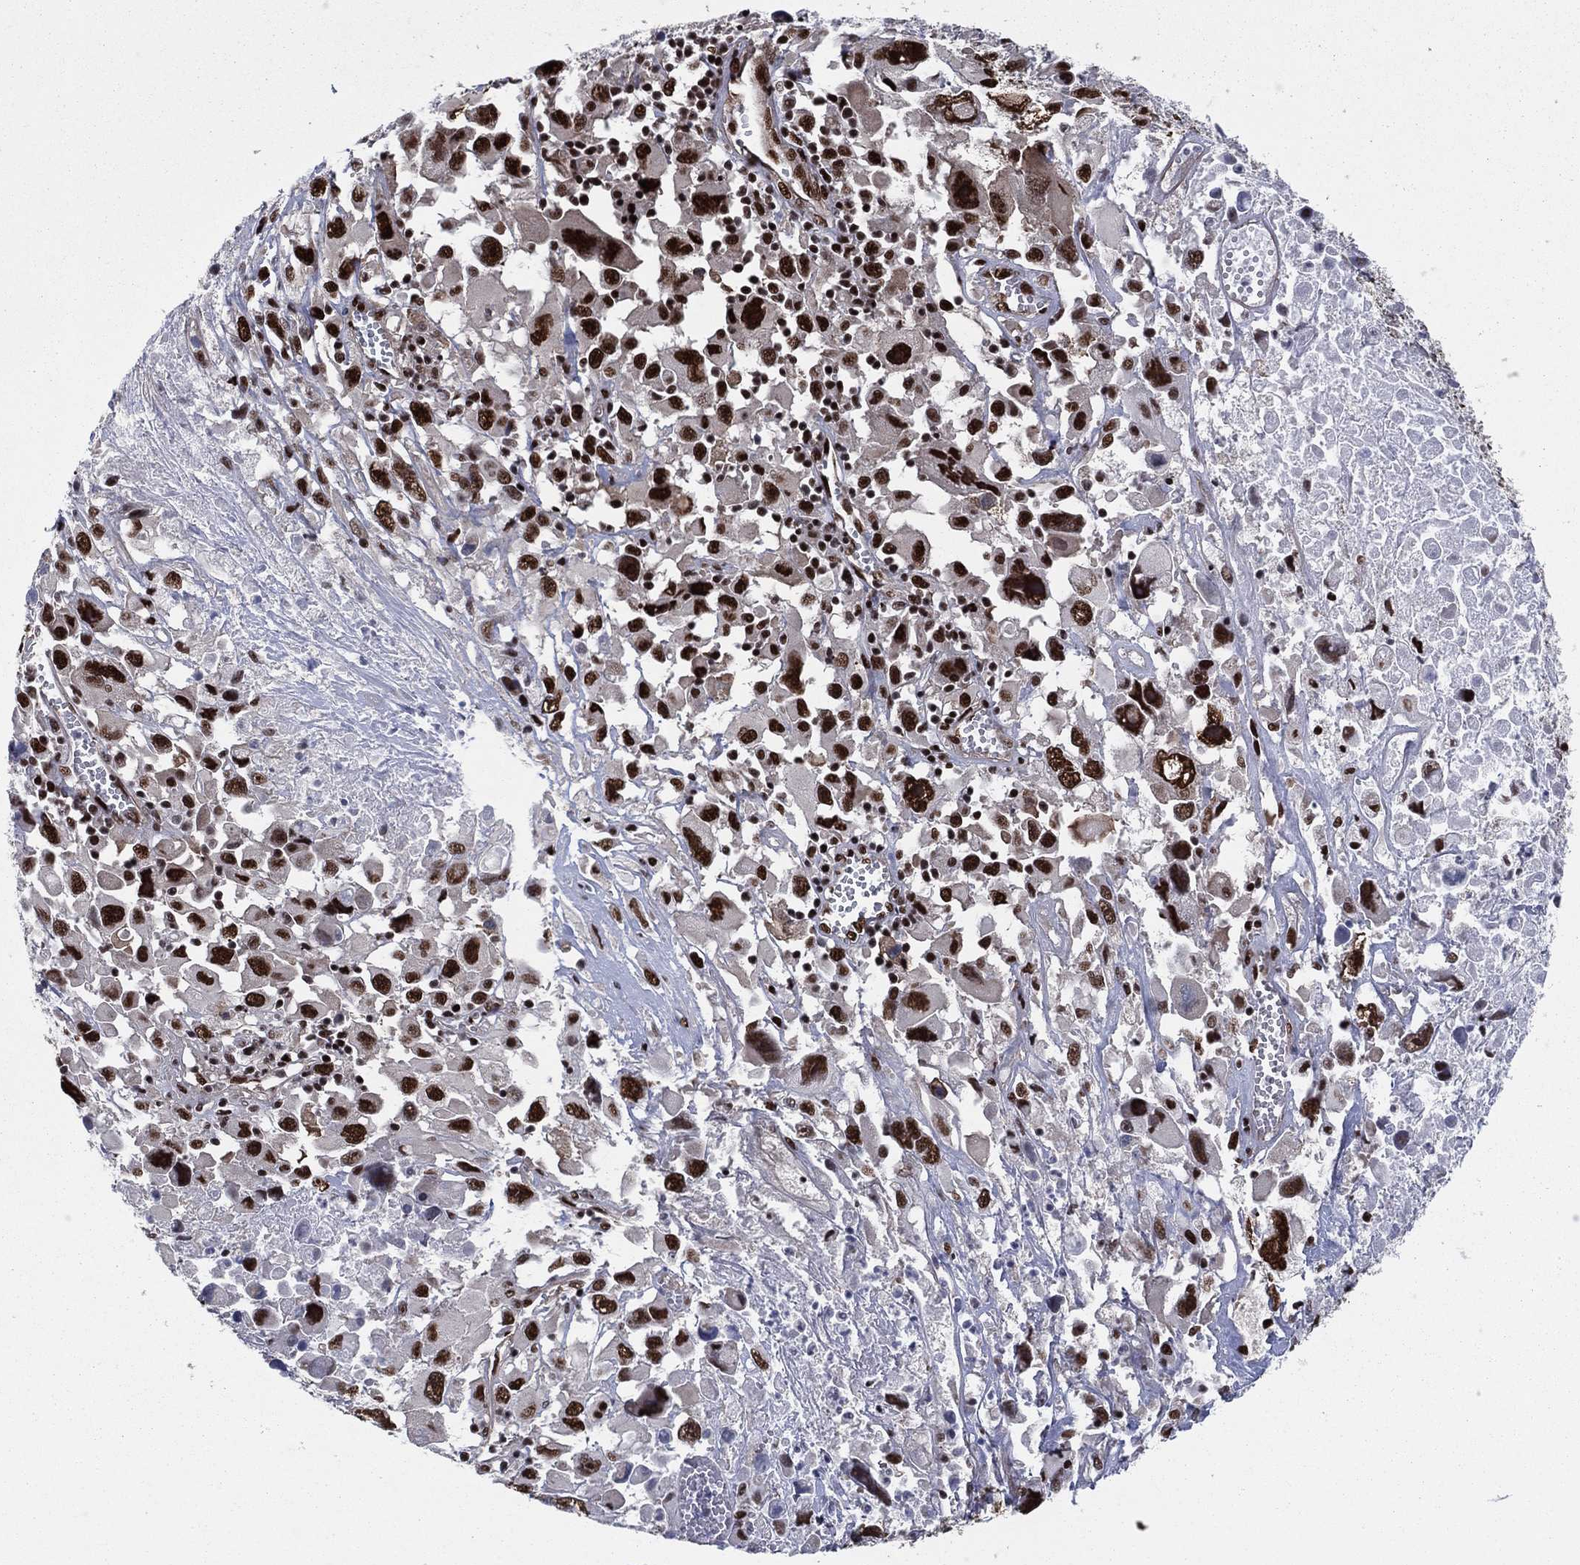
{"staining": {"intensity": "strong", "quantity": ">75%", "location": "nuclear"}, "tissue": "melanoma", "cell_type": "Tumor cells", "image_type": "cancer", "snomed": [{"axis": "morphology", "description": "Malignant melanoma, Metastatic site"}, {"axis": "topography", "description": "Soft tissue"}], "caption": "Malignant melanoma (metastatic site) tissue demonstrates strong nuclear positivity in approximately >75% of tumor cells, visualized by immunohistochemistry.", "gene": "TP53BP1", "patient": {"sex": "male", "age": 50}}